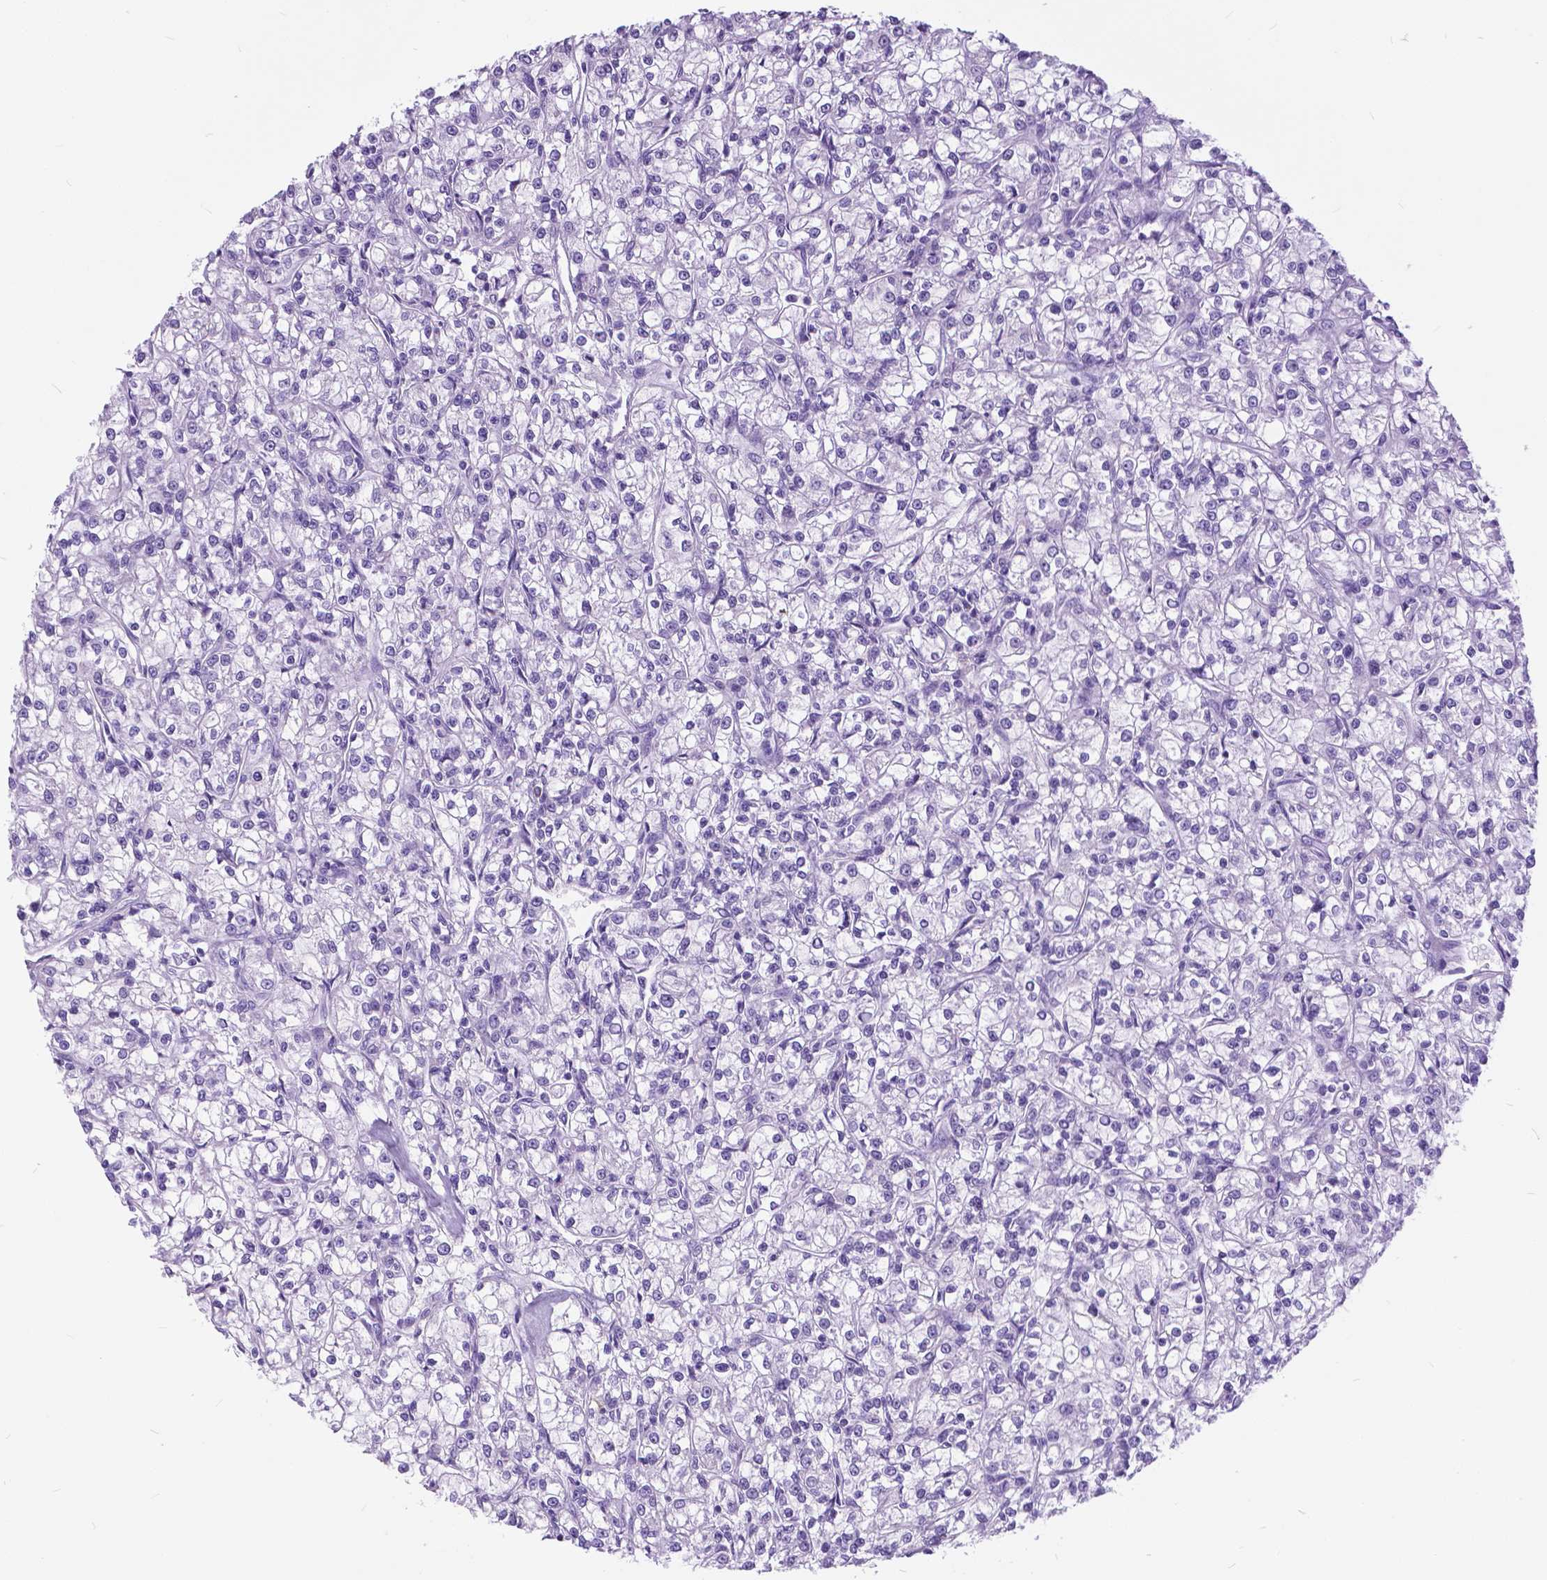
{"staining": {"intensity": "negative", "quantity": "none", "location": "none"}, "tissue": "renal cancer", "cell_type": "Tumor cells", "image_type": "cancer", "snomed": [{"axis": "morphology", "description": "Adenocarcinoma, NOS"}, {"axis": "topography", "description": "Kidney"}], "caption": "The immunohistochemistry photomicrograph has no significant staining in tumor cells of adenocarcinoma (renal) tissue. (DAB immunohistochemistry visualized using brightfield microscopy, high magnification).", "gene": "BSND", "patient": {"sex": "female", "age": 59}}